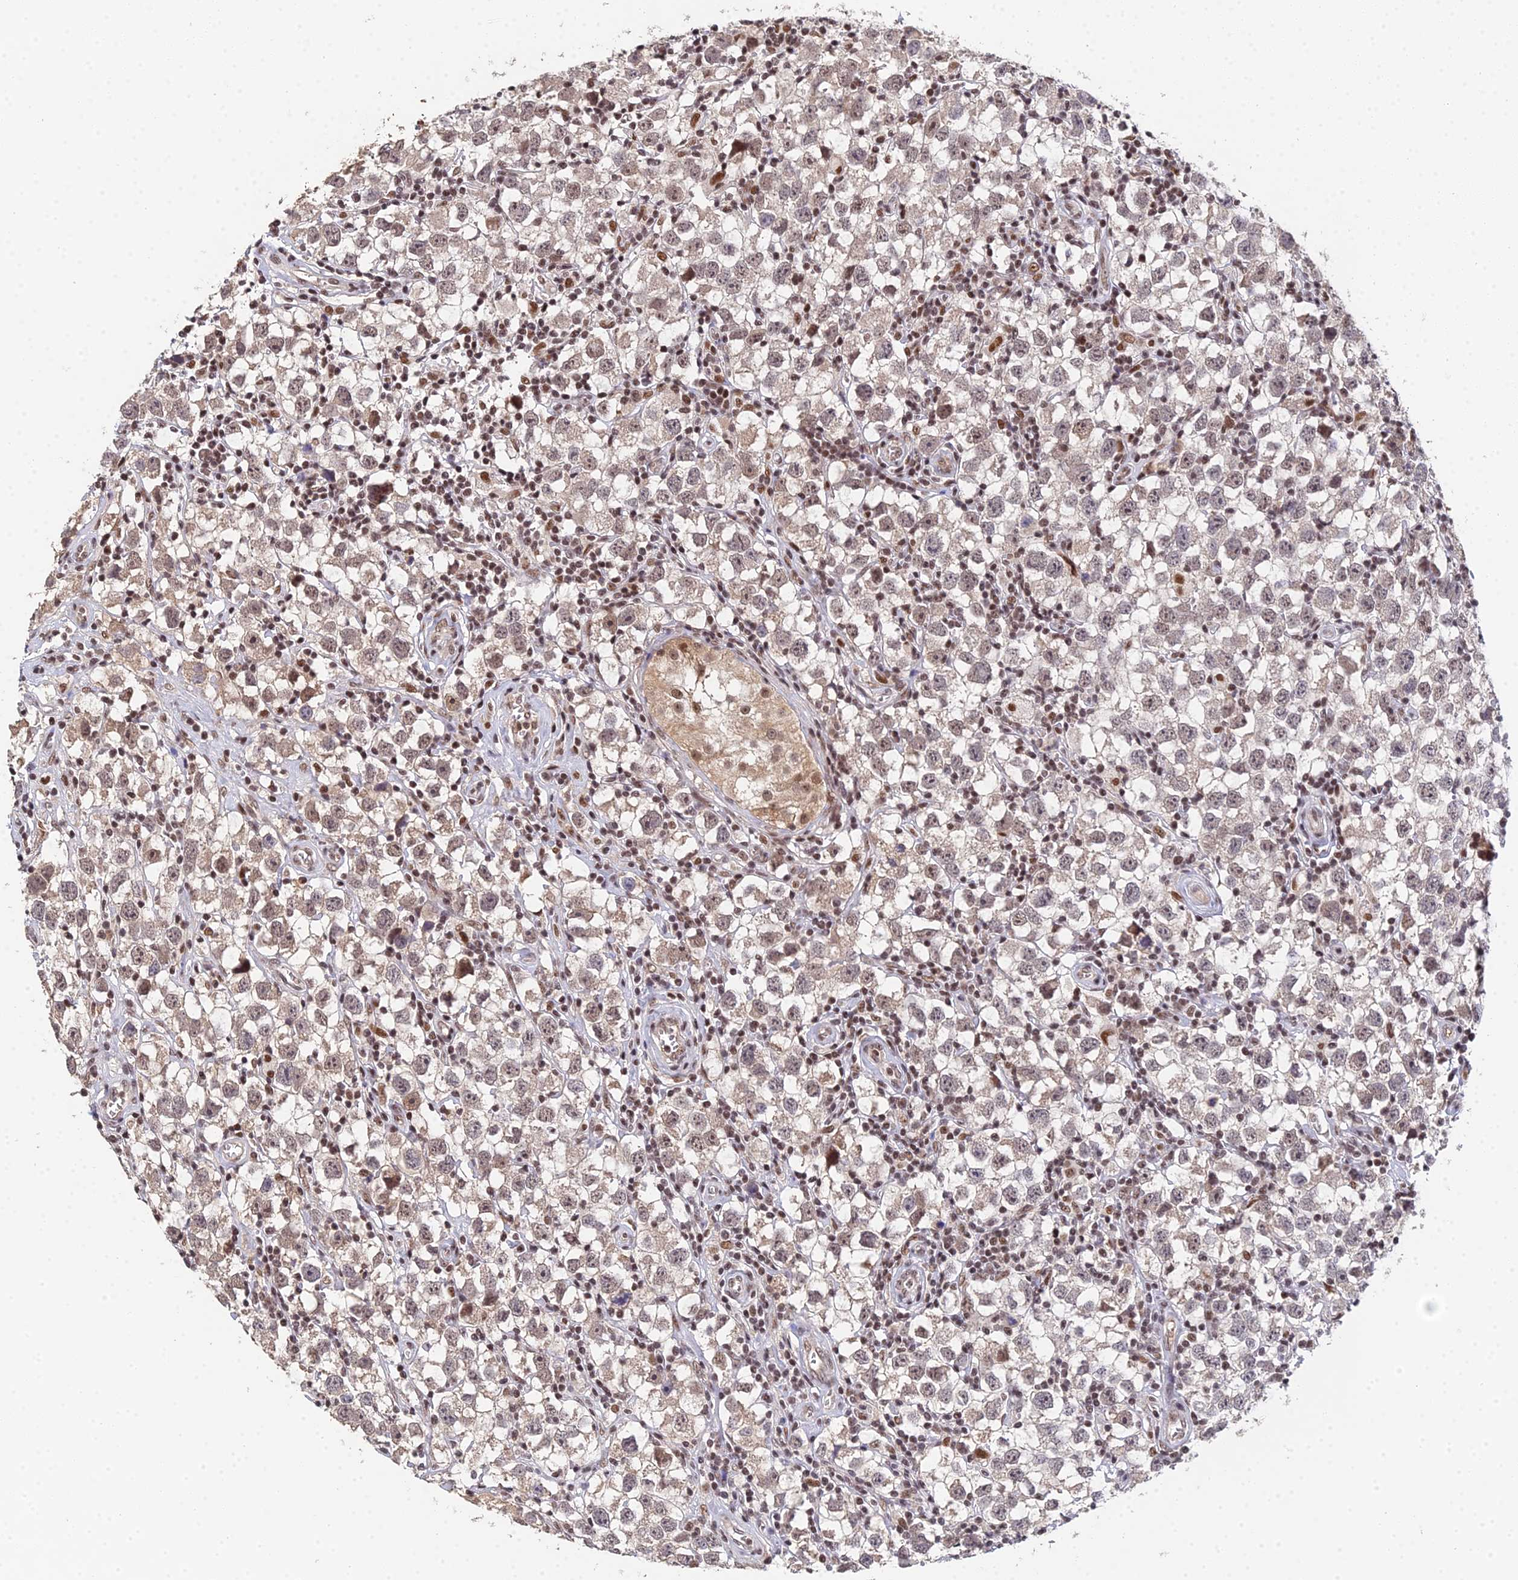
{"staining": {"intensity": "weak", "quantity": "25%-75%", "location": "nuclear"}, "tissue": "testis cancer", "cell_type": "Tumor cells", "image_type": "cancer", "snomed": [{"axis": "morphology", "description": "Seminoma, NOS"}, {"axis": "morphology", "description": "Carcinoma, Embryonal, NOS"}, {"axis": "topography", "description": "Testis"}], "caption": "Immunohistochemistry (IHC) image of human testis cancer stained for a protein (brown), which displays low levels of weak nuclear expression in approximately 25%-75% of tumor cells.", "gene": "ERCC5", "patient": {"sex": "male", "age": 29}}